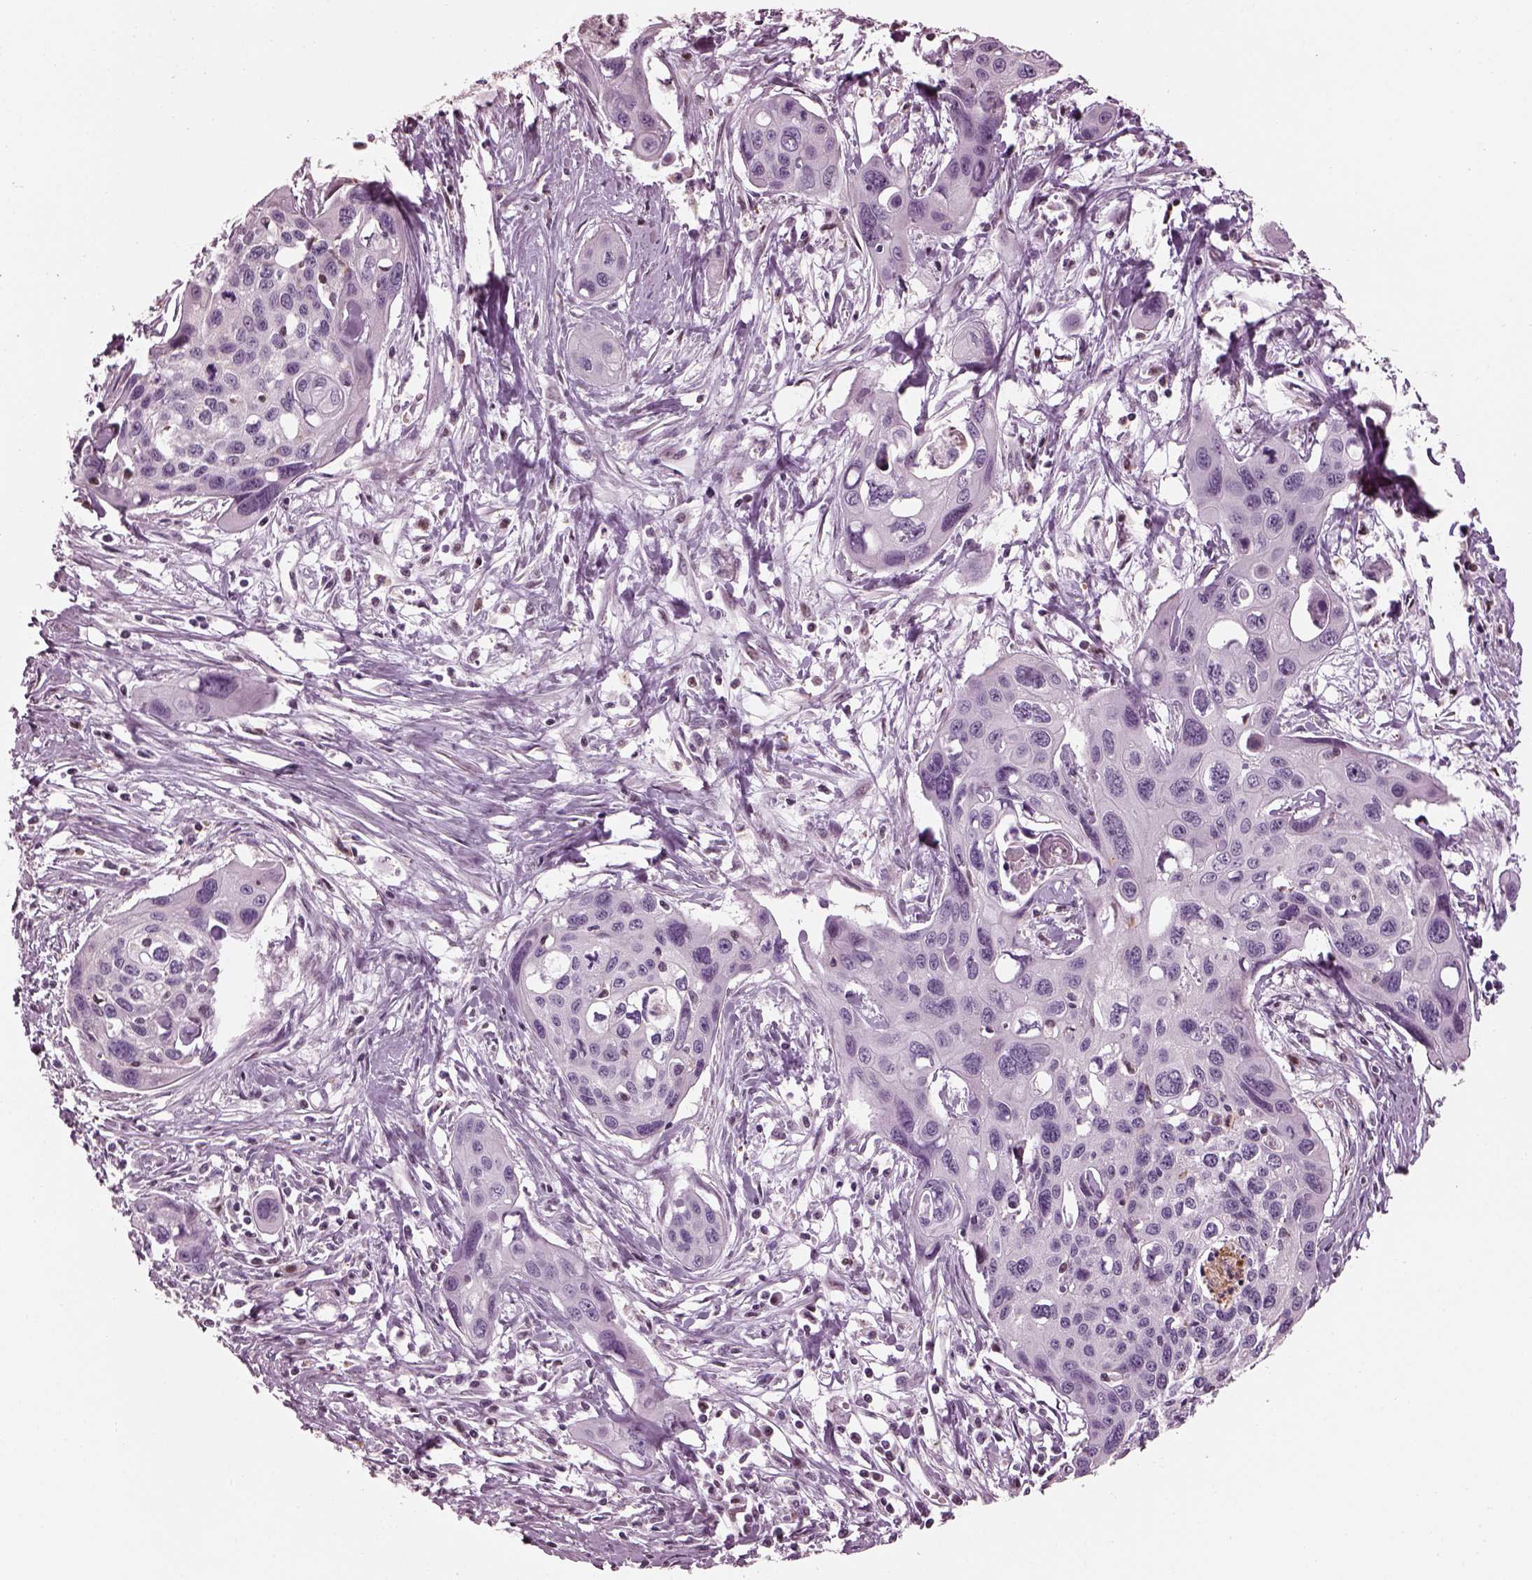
{"staining": {"intensity": "negative", "quantity": "none", "location": "none"}, "tissue": "cervical cancer", "cell_type": "Tumor cells", "image_type": "cancer", "snomed": [{"axis": "morphology", "description": "Squamous cell carcinoma, NOS"}, {"axis": "topography", "description": "Cervix"}], "caption": "This is a photomicrograph of IHC staining of squamous cell carcinoma (cervical), which shows no expression in tumor cells.", "gene": "BFSP1", "patient": {"sex": "female", "age": 31}}